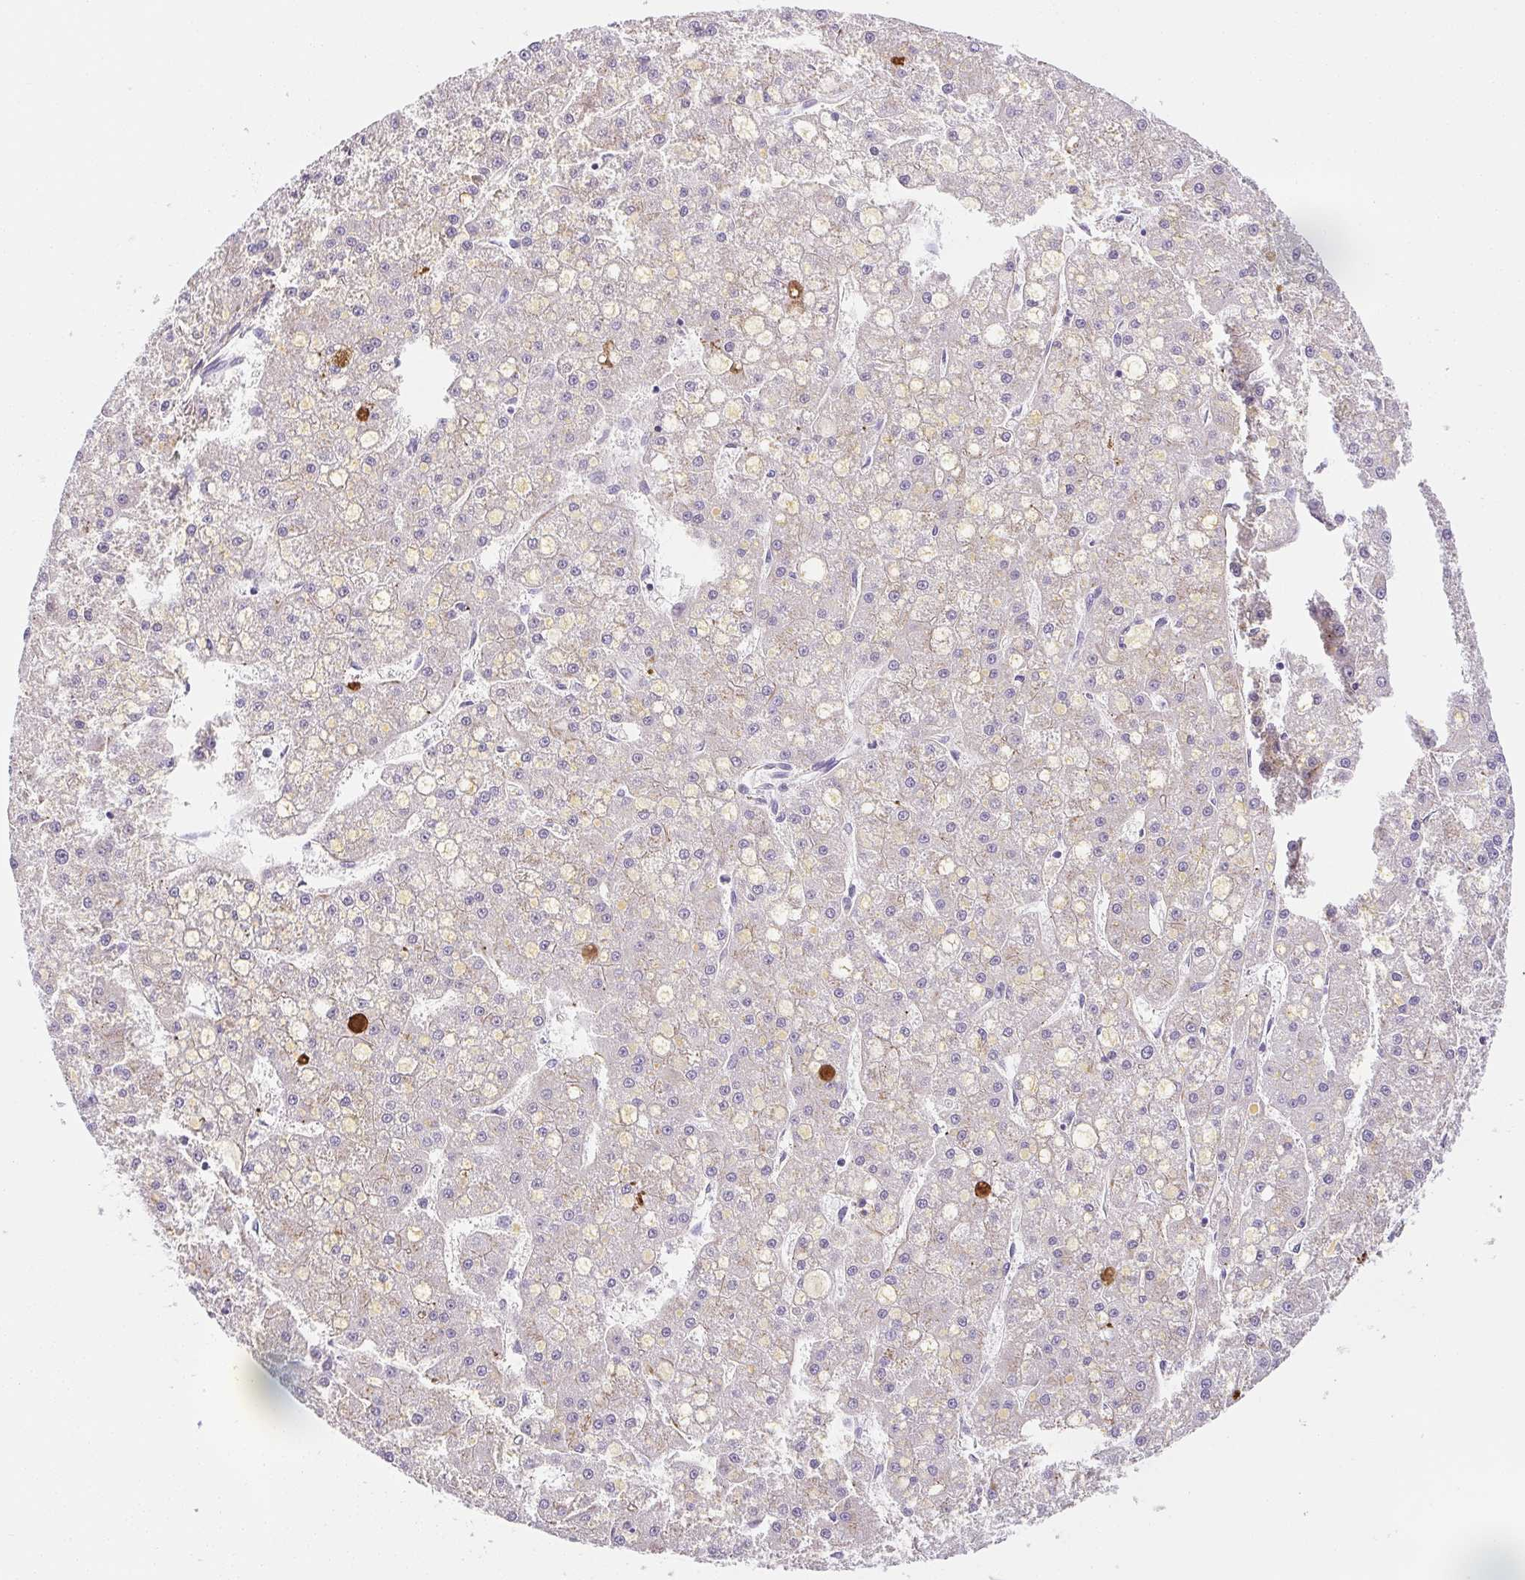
{"staining": {"intensity": "negative", "quantity": "none", "location": "none"}, "tissue": "liver cancer", "cell_type": "Tumor cells", "image_type": "cancer", "snomed": [{"axis": "morphology", "description": "Carcinoma, Hepatocellular, NOS"}, {"axis": "topography", "description": "Liver"}], "caption": "Tumor cells show no significant protein positivity in liver cancer (hepatocellular carcinoma). (DAB (3,3'-diaminobenzidine) immunohistochemistry with hematoxylin counter stain).", "gene": "VTN", "patient": {"sex": "male", "age": 67}}